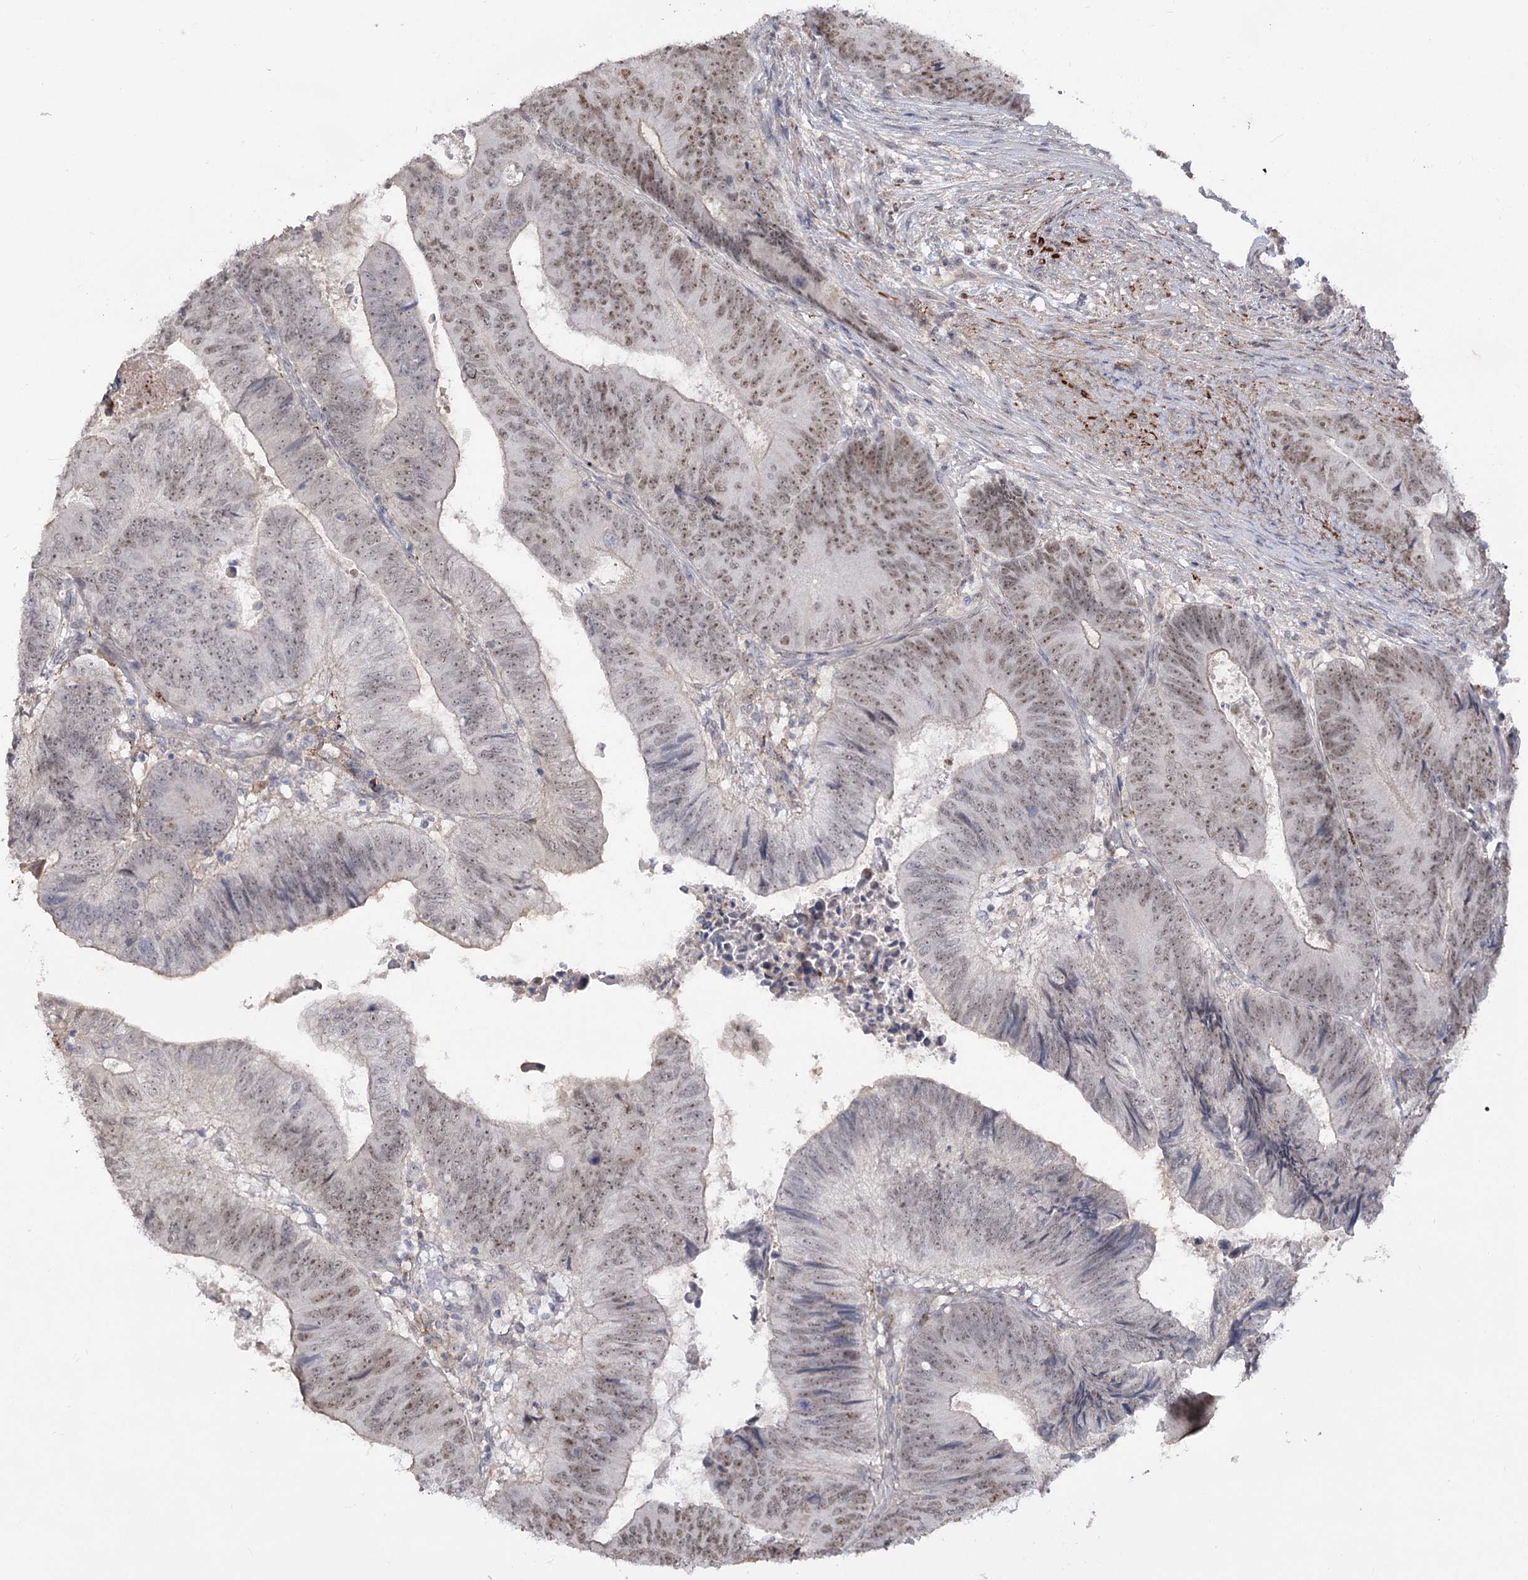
{"staining": {"intensity": "moderate", "quantity": ">75%", "location": "nuclear"}, "tissue": "colorectal cancer", "cell_type": "Tumor cells", "image_type": "cancer", "snomed": [{"axis": "morphology", "description": "Adenocarcinoma, NOS"}, {"axis": "topography", "description": "Colon"}], "caption": "Colorectal cancer was stained to show a protein in brown. There is medium levels of moderate nuclear staining in approximately >75% of tumor cells.", "gene": "ZSCAN23", "patient": {"sex": "female", "age": 67}}